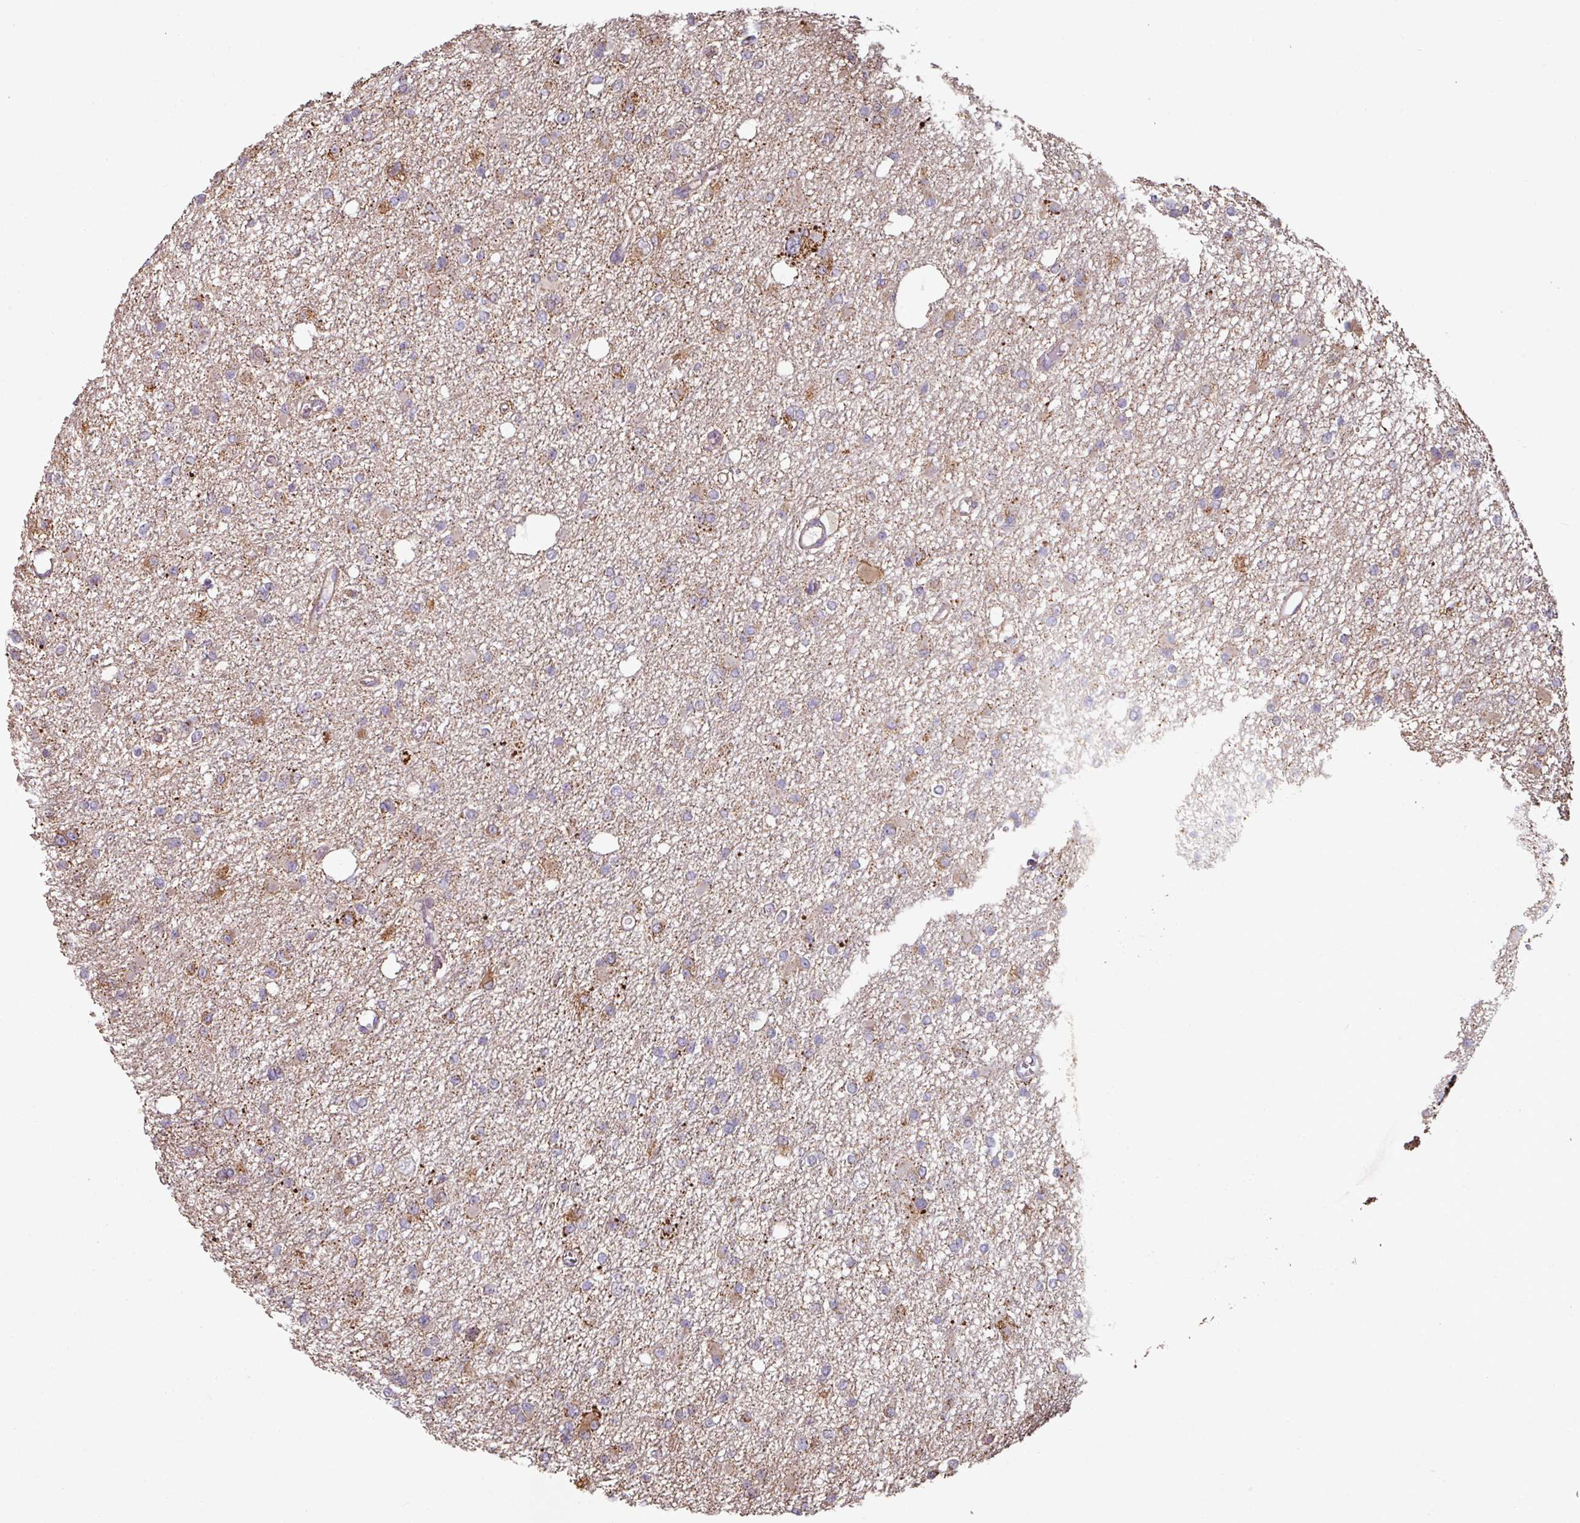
{"staining": {"intensity": "moderate", "quantity": "<25%", "location": "cytoplasmic/membranous"}, "tissue": "glioma", "cell_type": "Tumor cells", "image_type": "cancer", "snomed": [{"axis": "morphology", "description": "Glioma, malignant, Low grade"}, {"axis": "topography", "description": "Brain"}], "caption": "Human glioma stained for a protein (brown) exhibits moderate cytoplasmic/membranous positive expression in about <25% of tumor cells.", "gene": "OR2D3", "patient": {"sex": "female", "age": 22}}